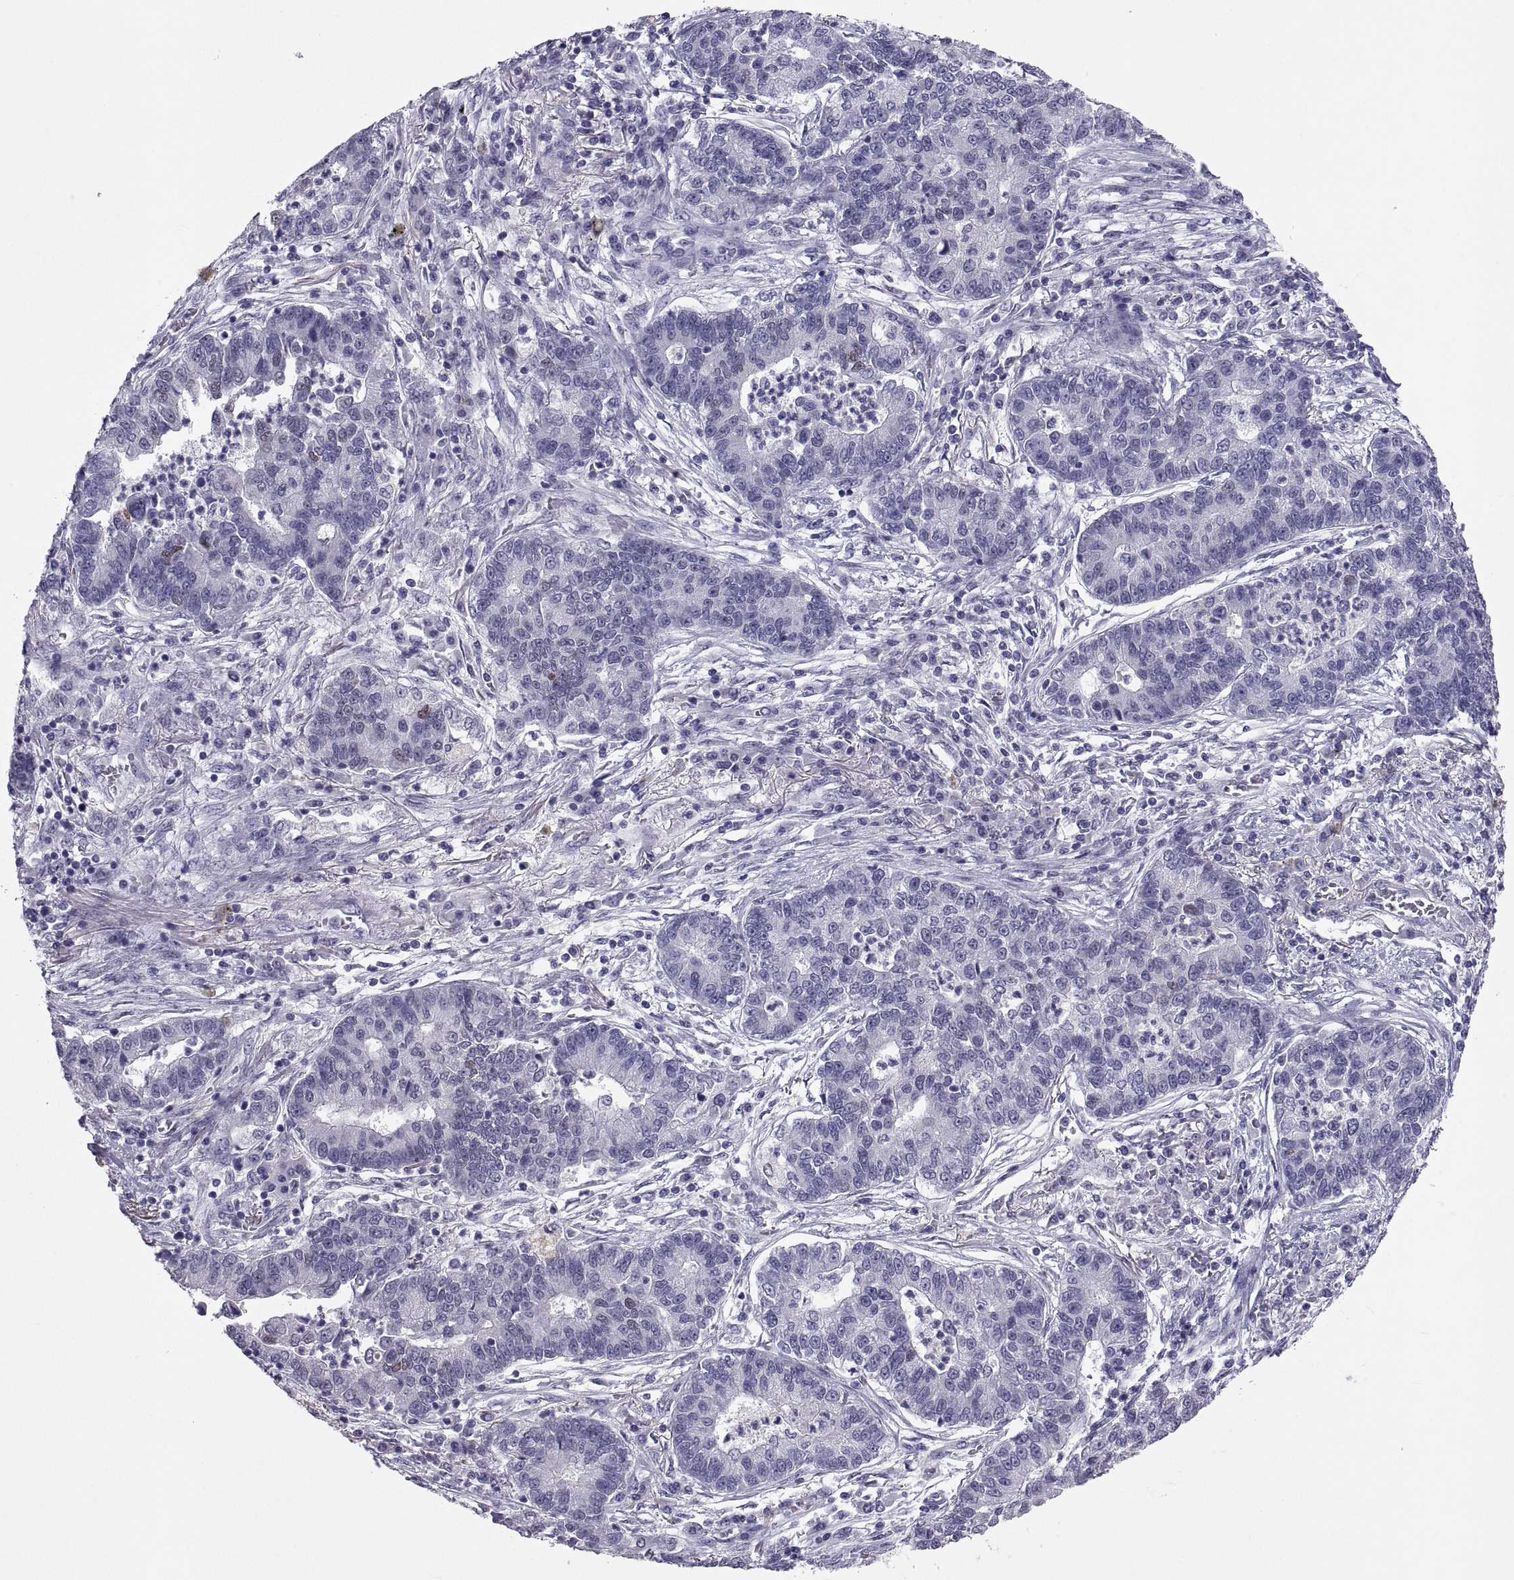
{"staining": {"intensity": "weak", "quantity": "<25%", "location": "nuclear"}, "tissue": "lung cancer", "cell_type": "Tumor cells", "image_type": "cancer", "snomed": [{"axis": "morphology", "description": "Adenocarcinoma, NOS"}, {"axis": "topography", "description": "Lung"}], "caption": "Micrograph shows no protein expression in tumor cells of adenocarcinoma (lung) tissue.", "gene": "SOX21", "patient": {"sex": "female", "age": 57}}